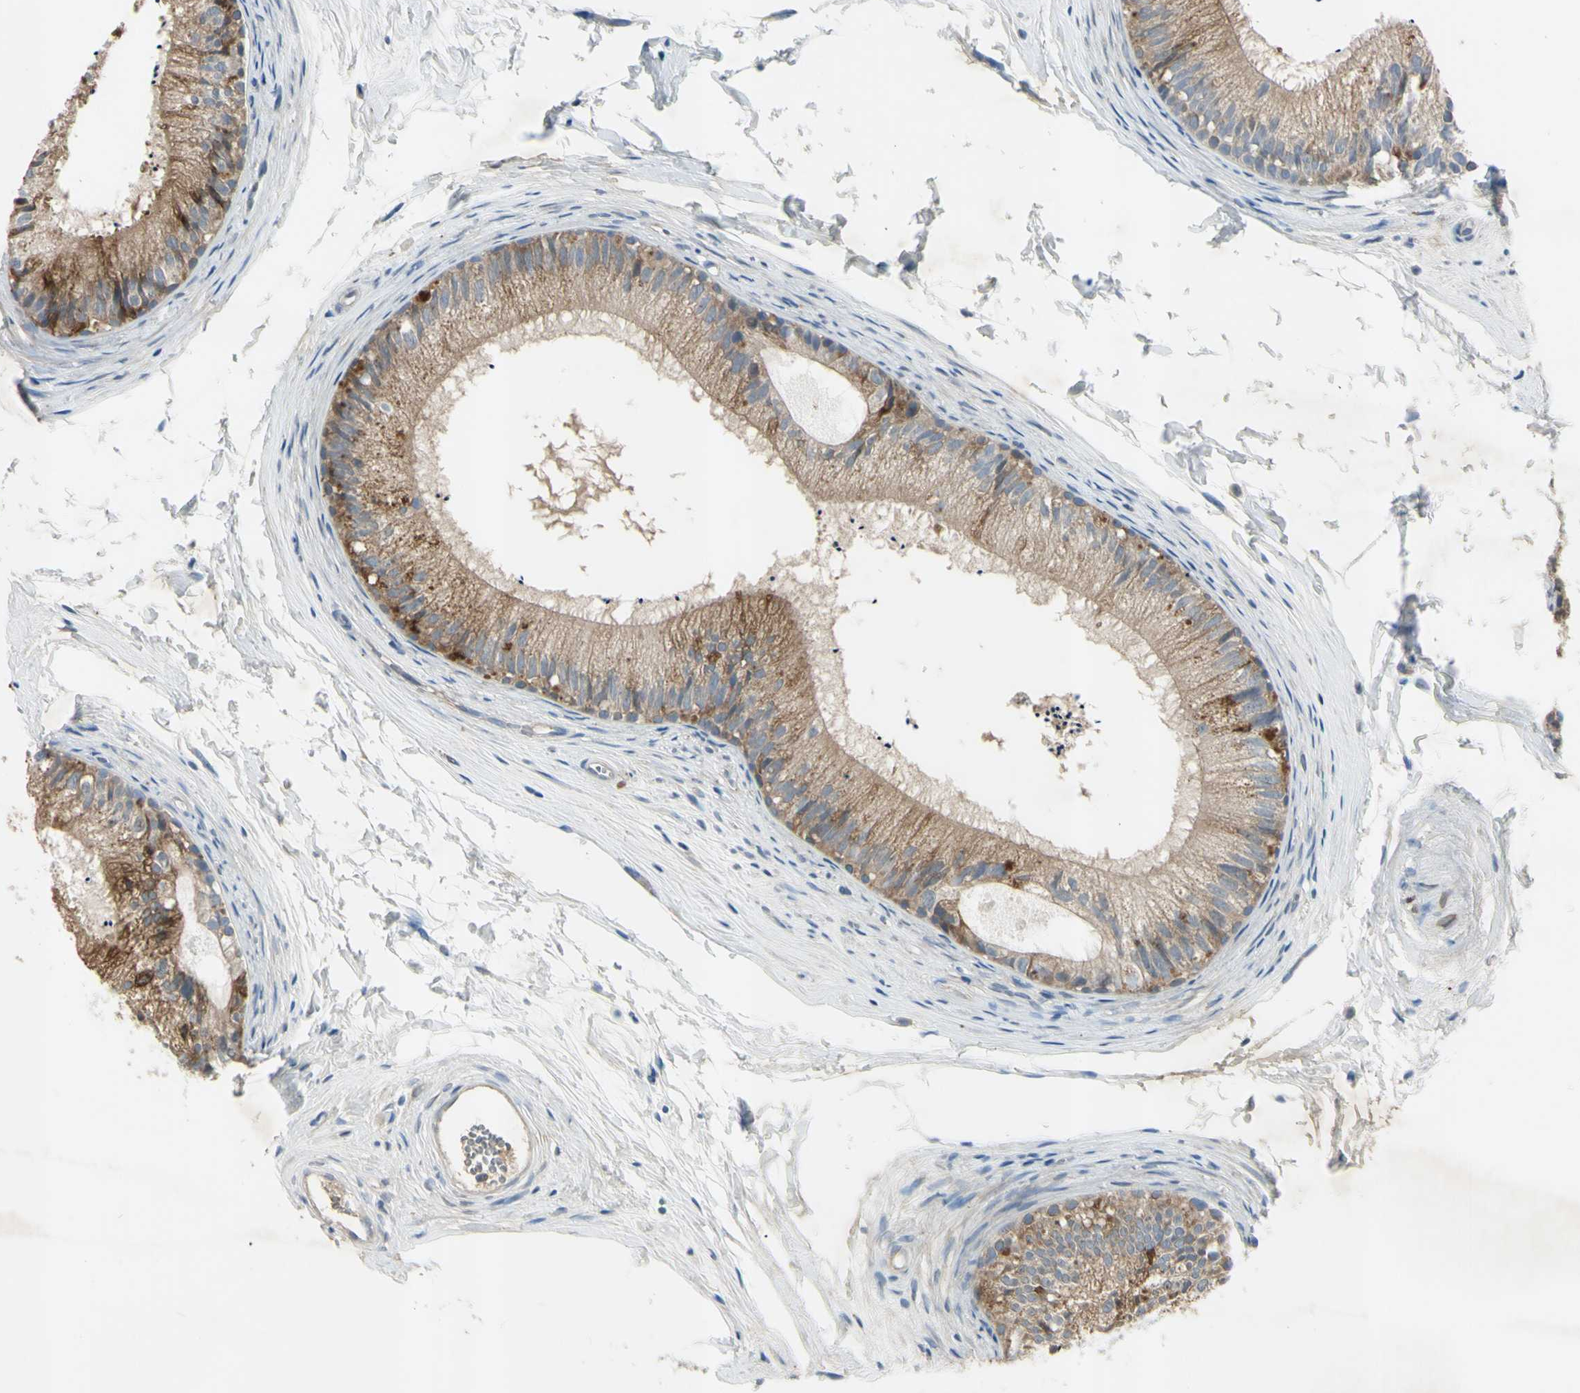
{"staining": {"intensity": "moderate", "quantity": ">75%", "location": "cytoplasmic/membranous"}, "tissue": "epididymis", "cell_type": "Glandular cells", "image_type": "normal", "snomed": [{"axis": "morphology", "description": "Normal tissue, NOS"}, {"axis": "topography", "description": "Epididymis"}], "caption": "A brown stain shows moderate cytoplasmic/membranous positivity of a protein in glandular cells of benign epididymis. (DAB IHC, brown staining for protein, blue staining for nuclei).", "gene": "AATK", "patient": {"sex": "male", "age": 56}}